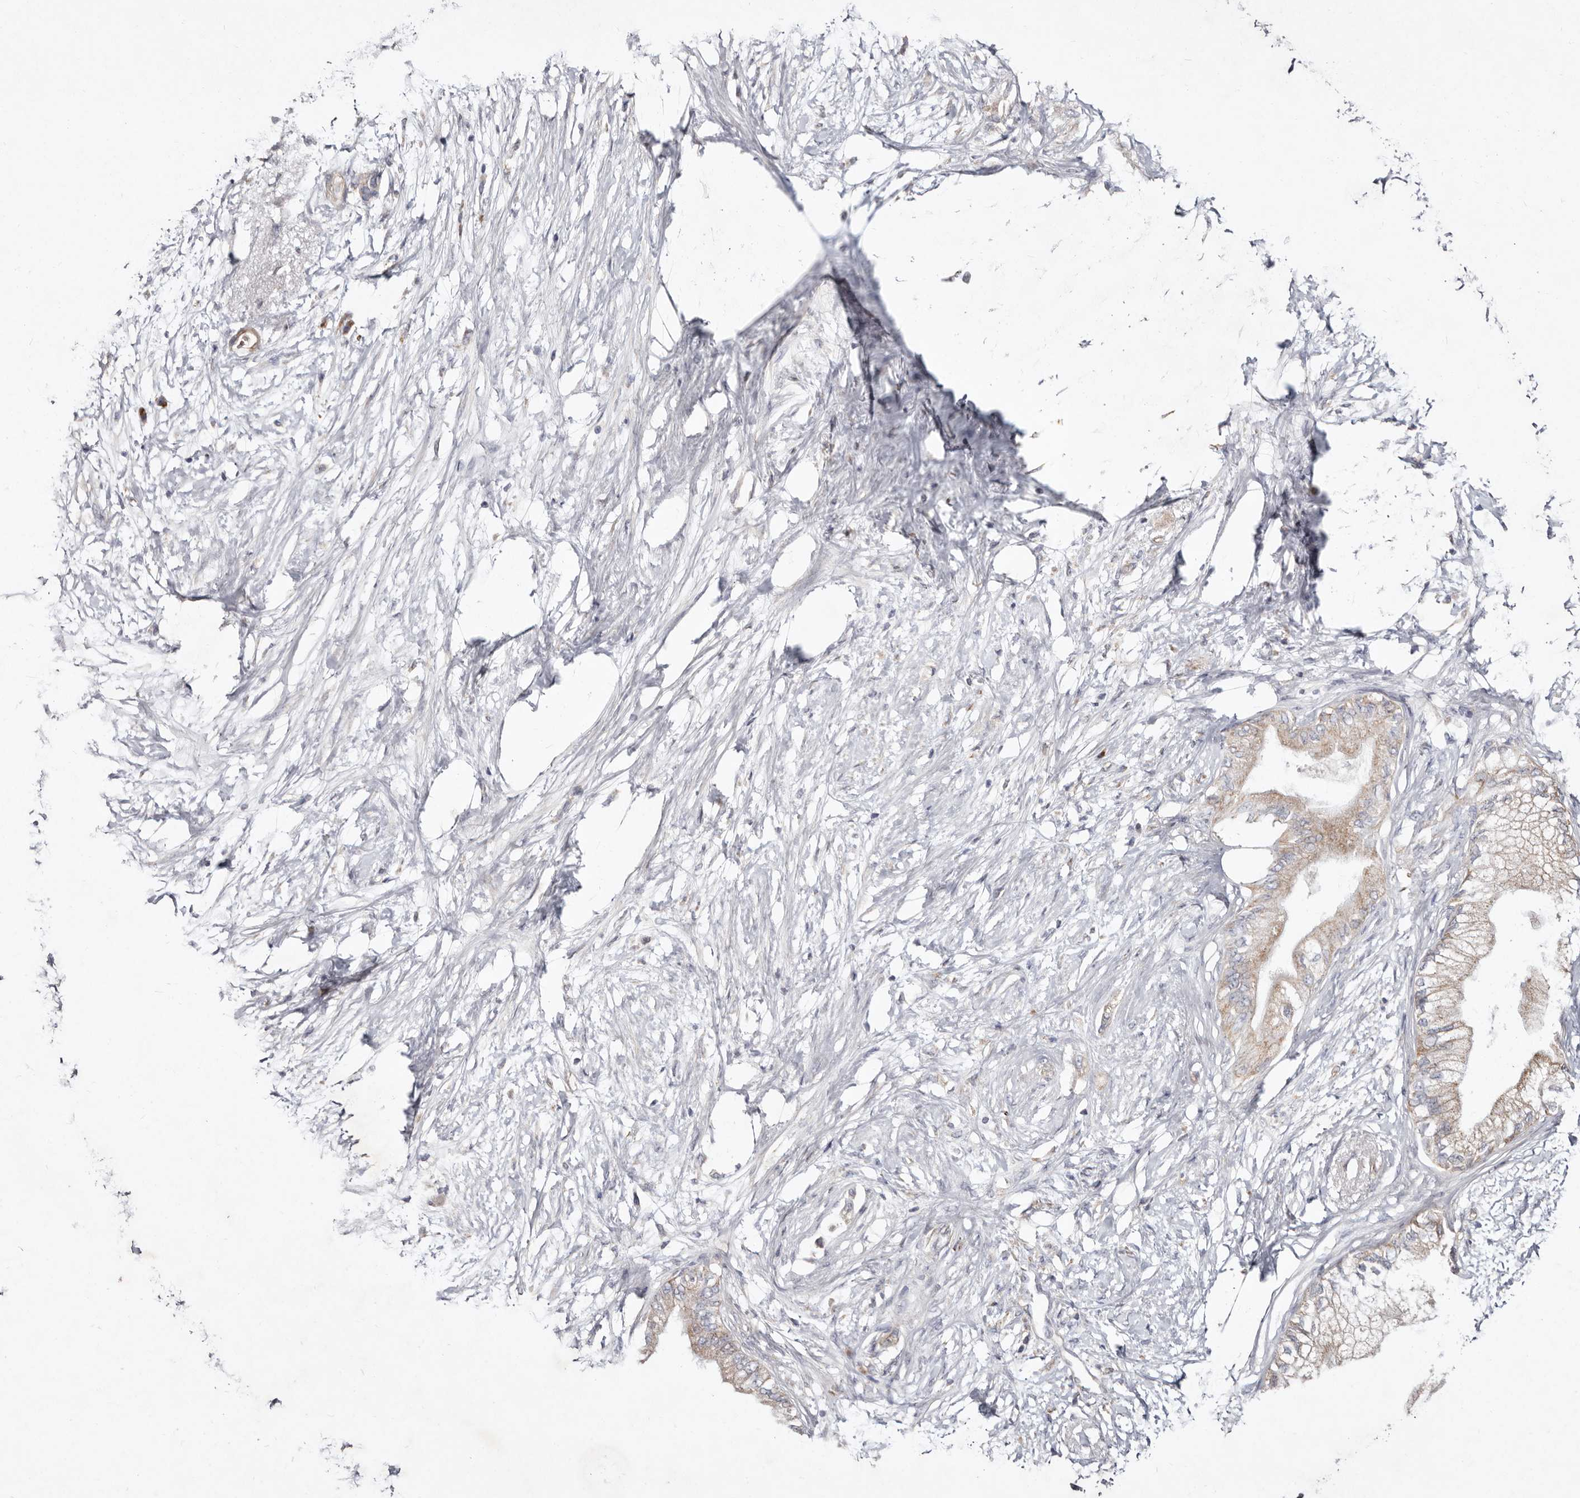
{"staining": {"intensity": "weak", "quantity": "<25%", "location": "cytoplasmic/membranous"}, "tissue": "pancreatic cancer", "cell_type": "Tumor cells", "image_type": "cancer", "snomed": [{"axis": "morphology", "description": "Normal tissue, NOS"}, {"axis": "morphology", "description": "Adenocarcinoma, NOS"}, {"axis": "topography", "description": "Pancreas"}, {"axis": "topography", "description": "Duodenum"}], "caption": "IHC of human adenocarcinoma (pancreatic) reveals no positivity in tumor cells.", "gene": "SLC25A20", "patient": {"sex": "female", "age": 60}}